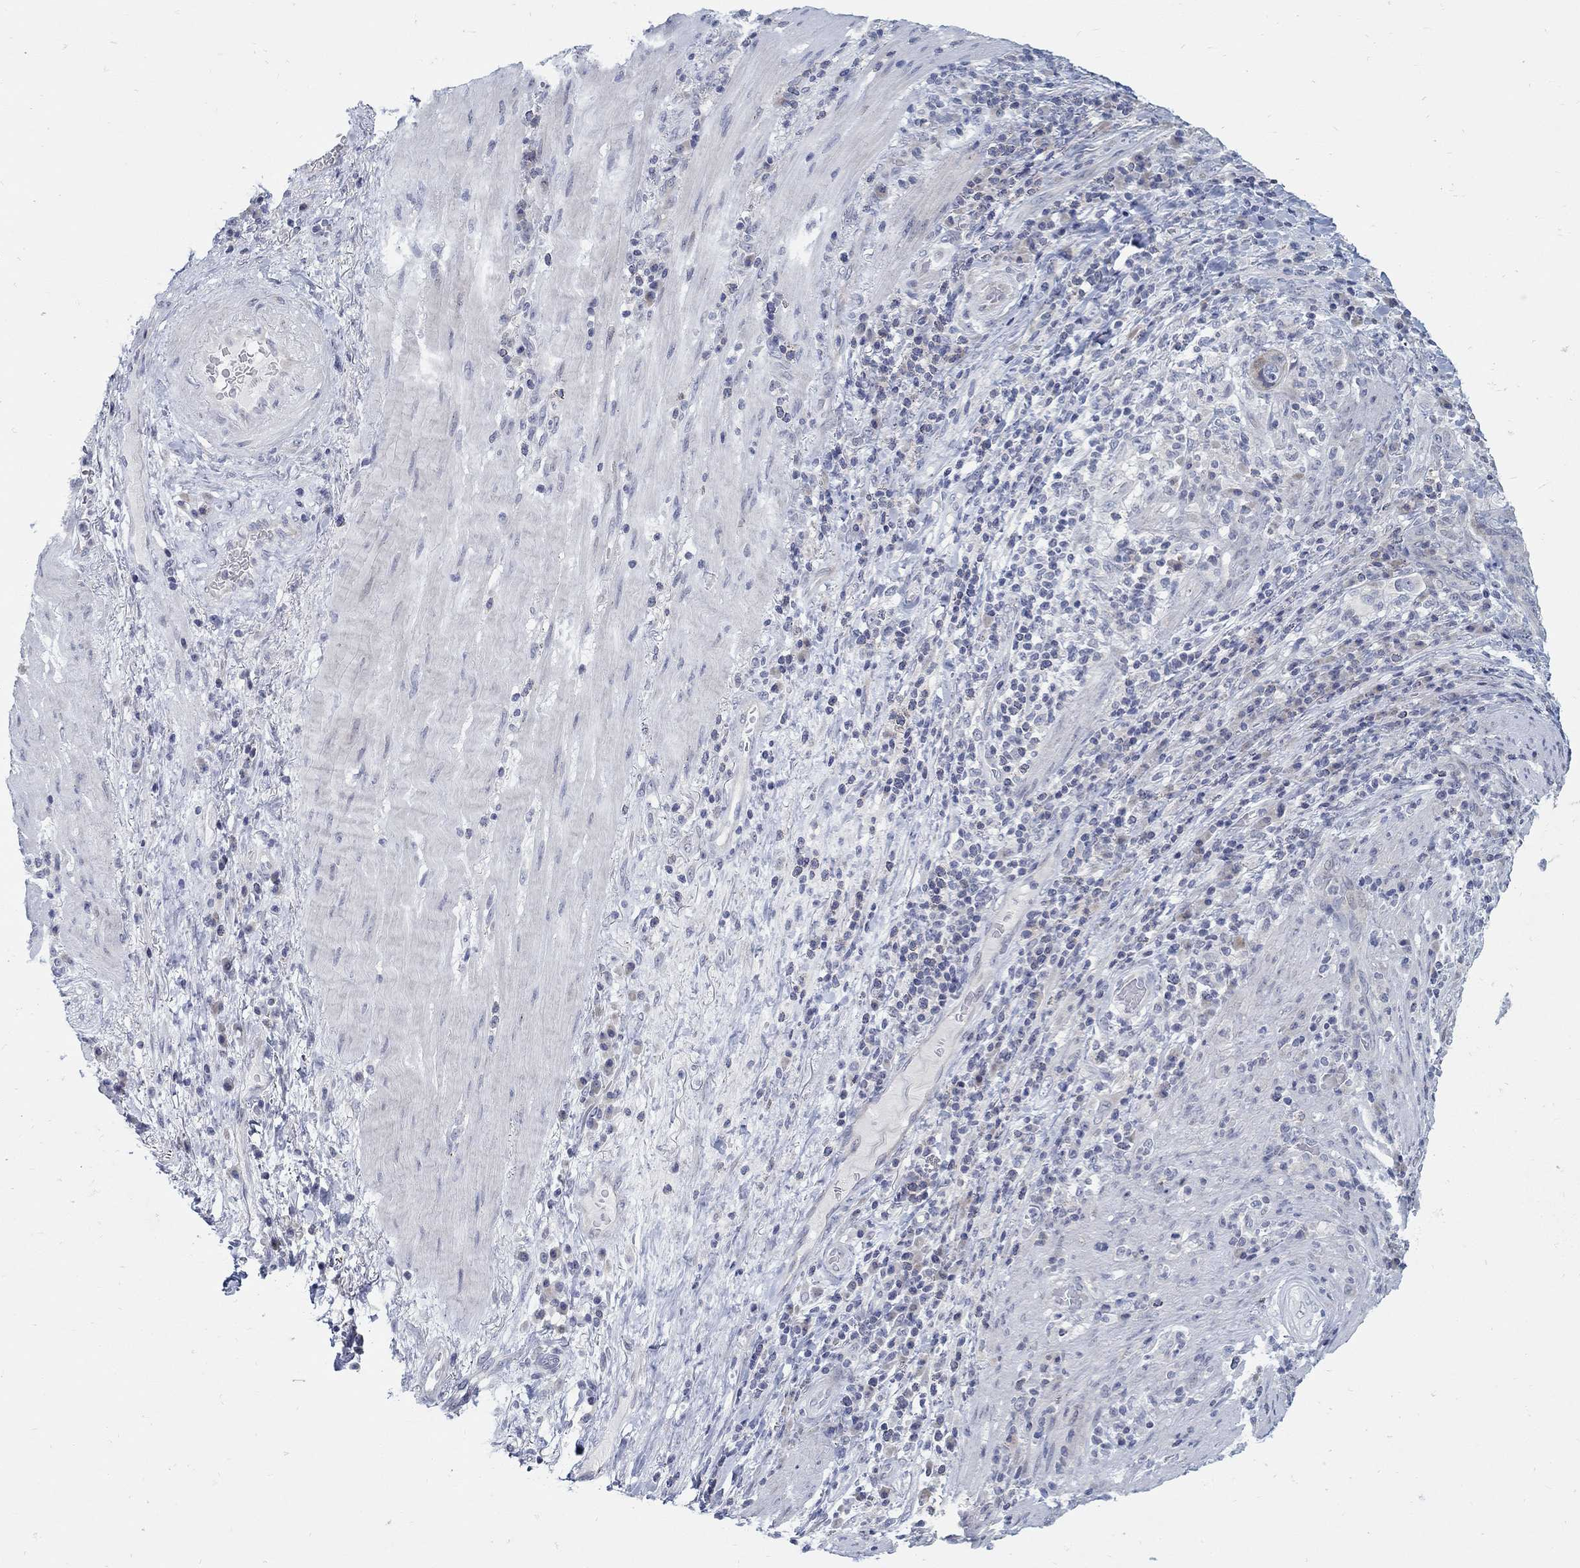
{"staining": {"intensity": "negative", "quantity": "none", "location": "none"}, "tissue": "stomach cancer", "cell_type": "Tumor cells", "image_type": "cancer", "snomed": [{"axis": "morphology", "description": "Adenocarcinoma, NOS"}, {"axis": "topography", "description": "Stomach"}], "caption": "Stomach cancer stained for a protein using IHC exhibits no expression tumor cells.", "gene": "ANO7", "patient": {"sex": "male", "age": 54}}